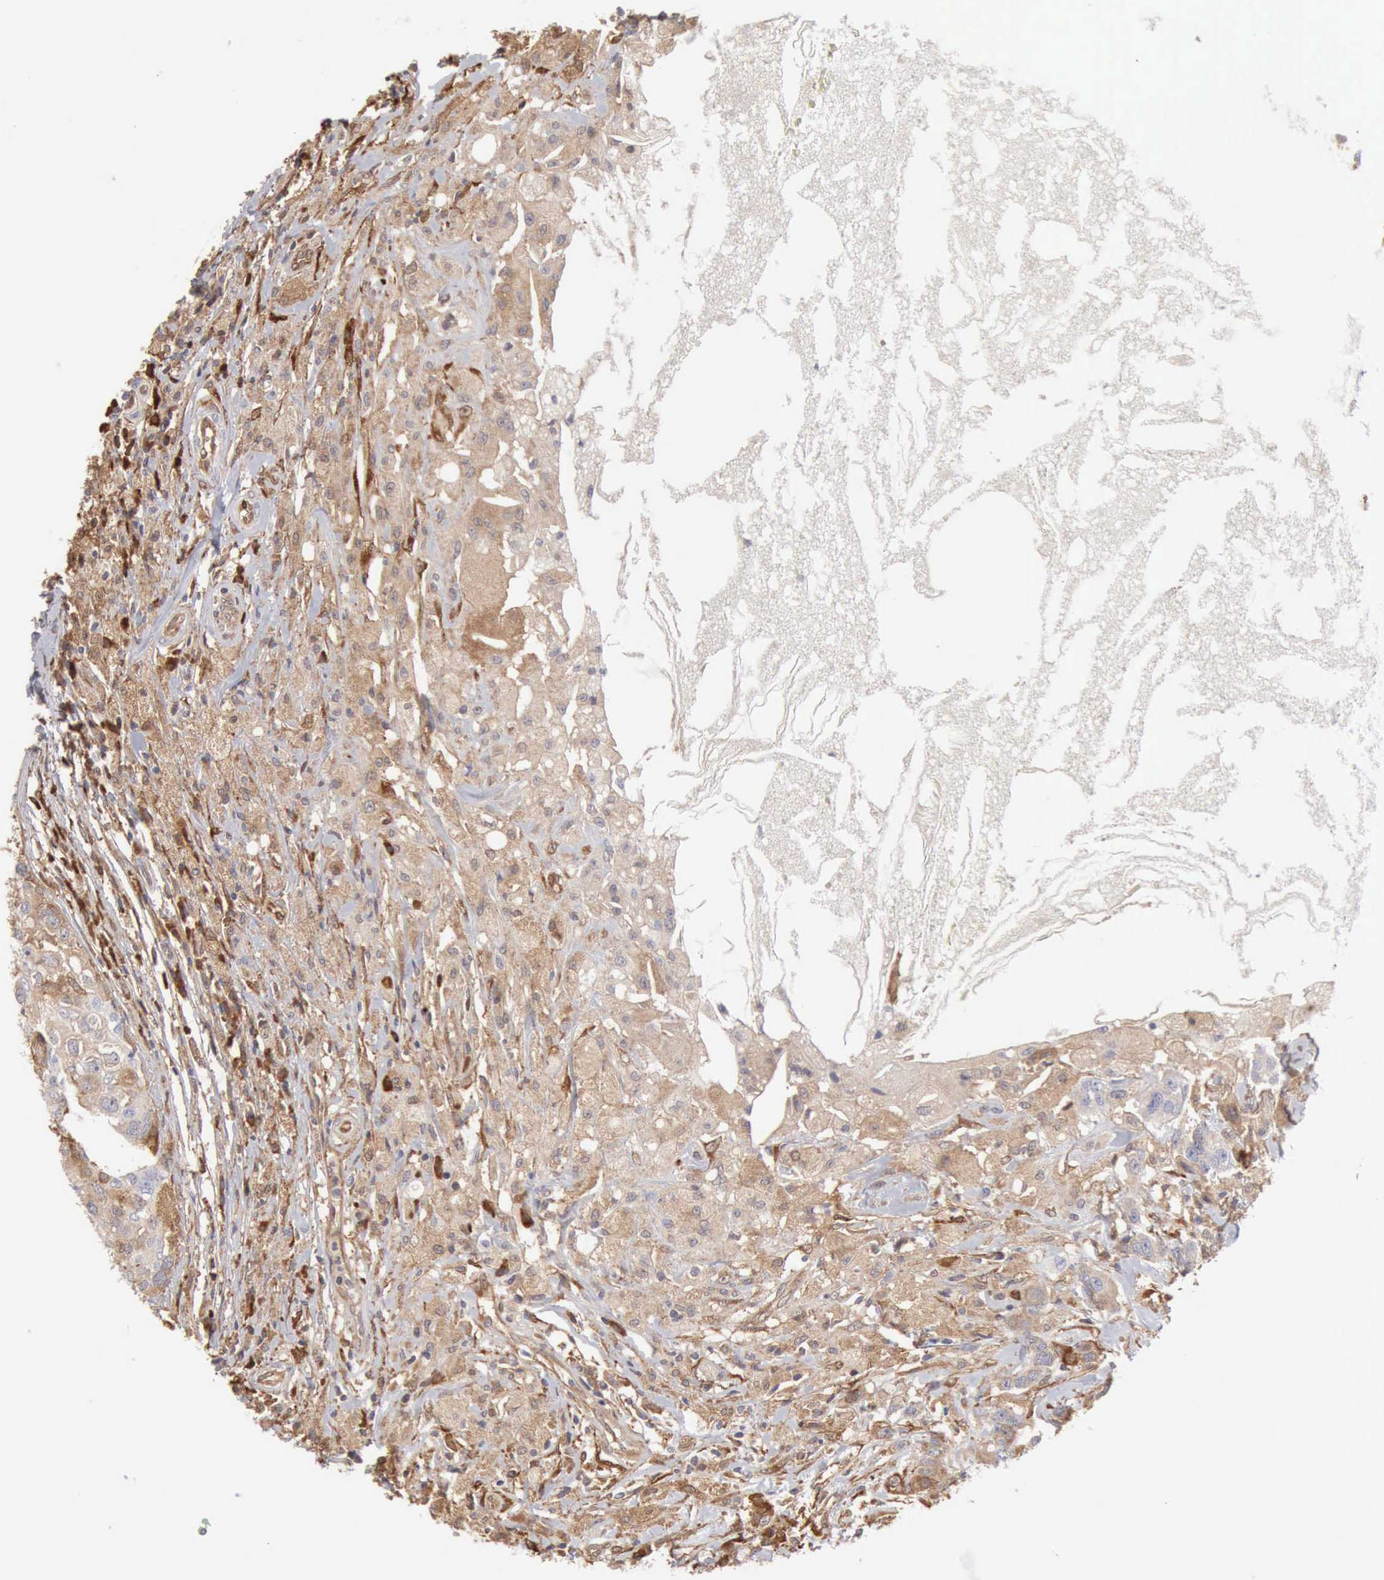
{"staining": {"intensity": "moderate", "quantity": ">75%", "location": "cytoplasmic/membranous"}, "tissue": "breast cancer", "cell_type": "Tumor cells", "image_type": "cancer", "snomed": [{"axis": "morphology", "description": "Duct carcinoma"}, {"axis": "topography", "description": "Breast"}], "caption": "This is a photomicrograph of immunohistochemistry (IHC) staining of breast cancer, which shows moderate positivity in the cytoplasmic/membranous of tumor cells.", "gene": "APOL2", "patient": {"sex": "female", "age": 27}}